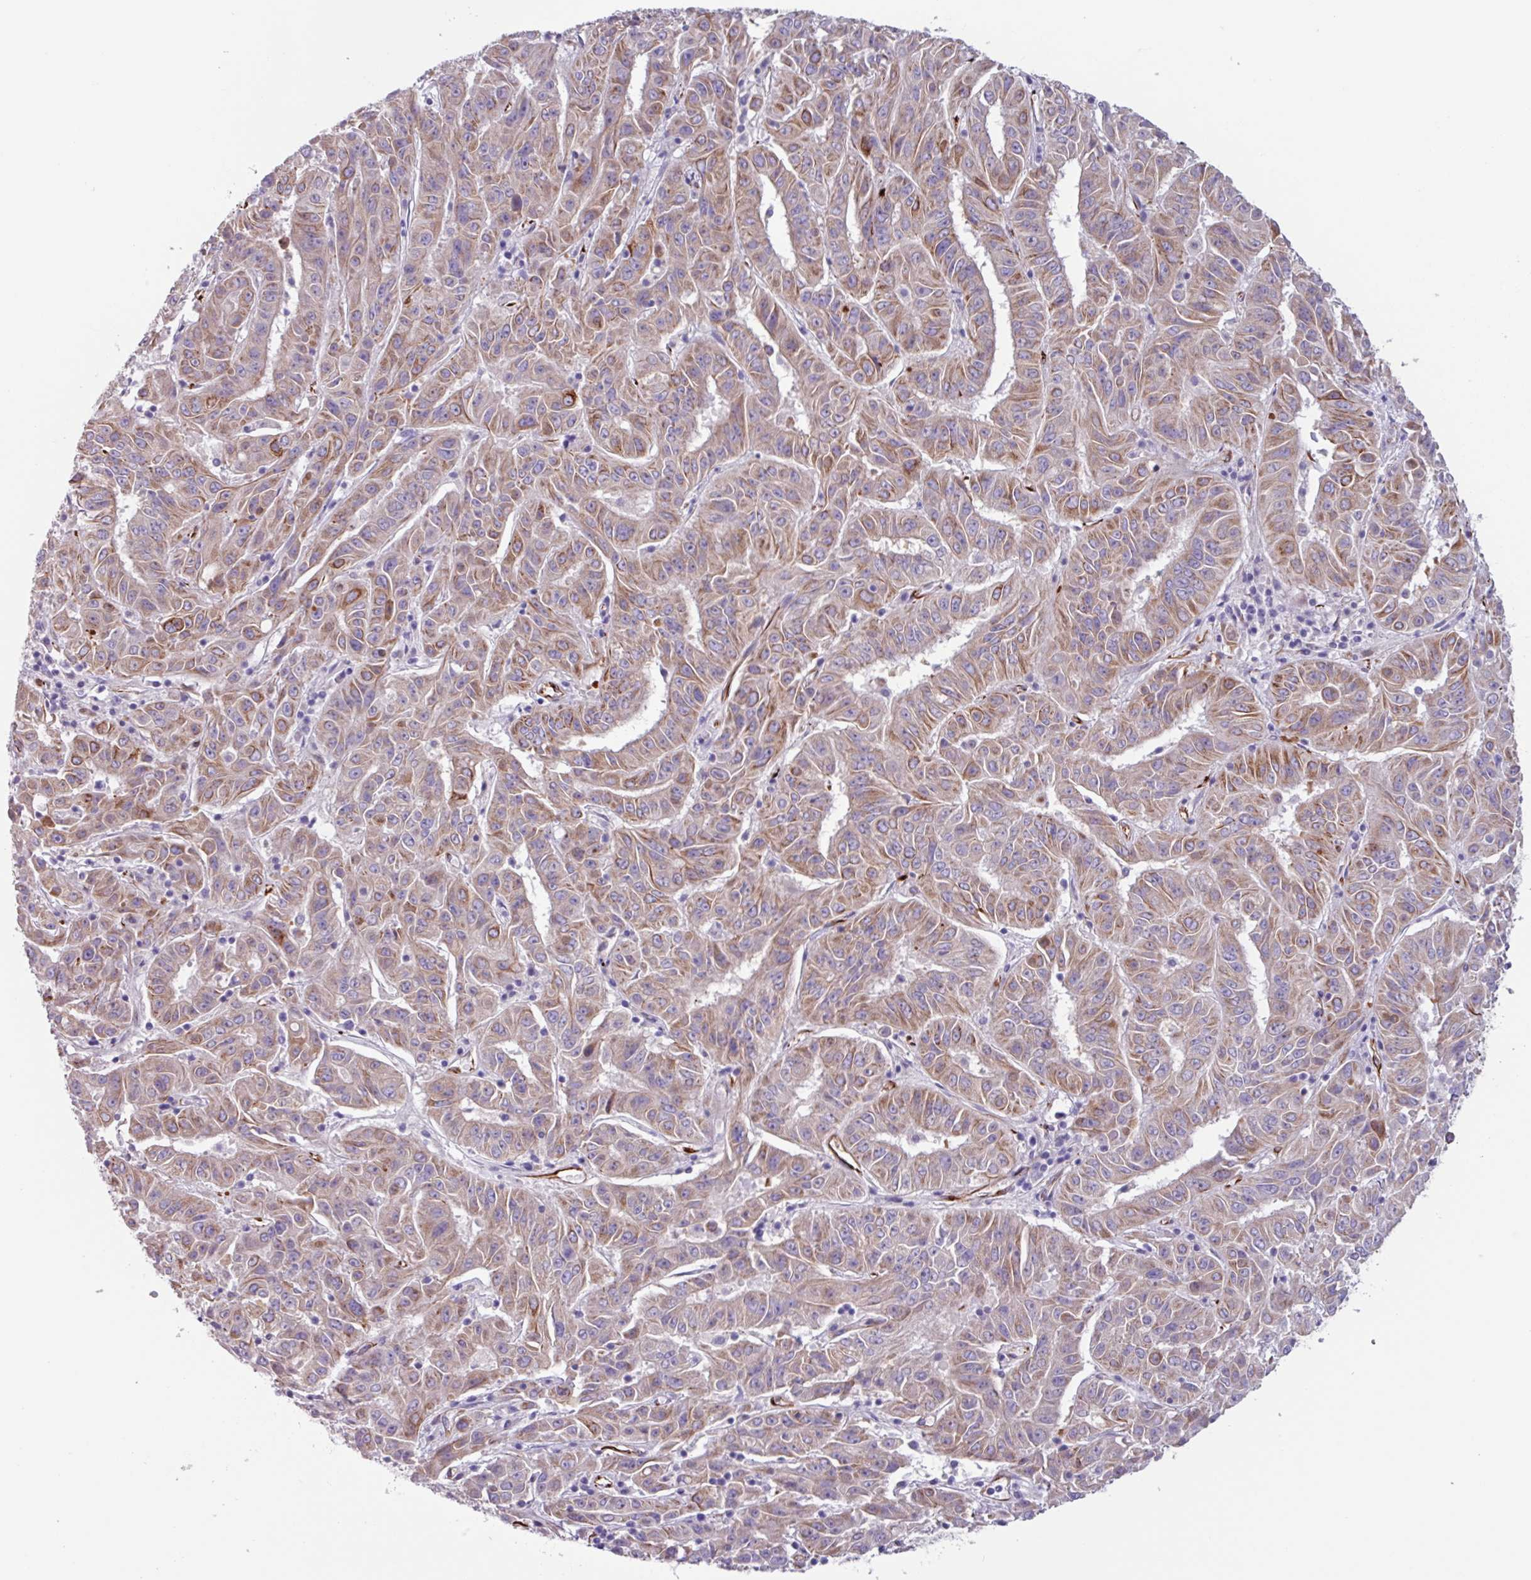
{"staining": {"intensity": "moderate", "quantity": ">75%", "location": "cytoplasmic/membranous"}, "tissue": "pancreatic cancer", "cell_type": "Tumor cells", "image_type": "cancer", "snomed": [{"axis": "morphology", "description": "Adenocarcinoma, NOS"}, {"axis": "topography", "description": "Pancreas"}], "caption": "Moderate cytoplasmic/membranous positivity is appreciated in about >75% of tumor cells in pancreatic adenocarcinoma. The staining was performed using DAB, with brown indicating positive protein expression. Nuclei are stained blue with hematoxylin.", "gene": "BTD", "patient": {"sex": "male", "age": 63}}